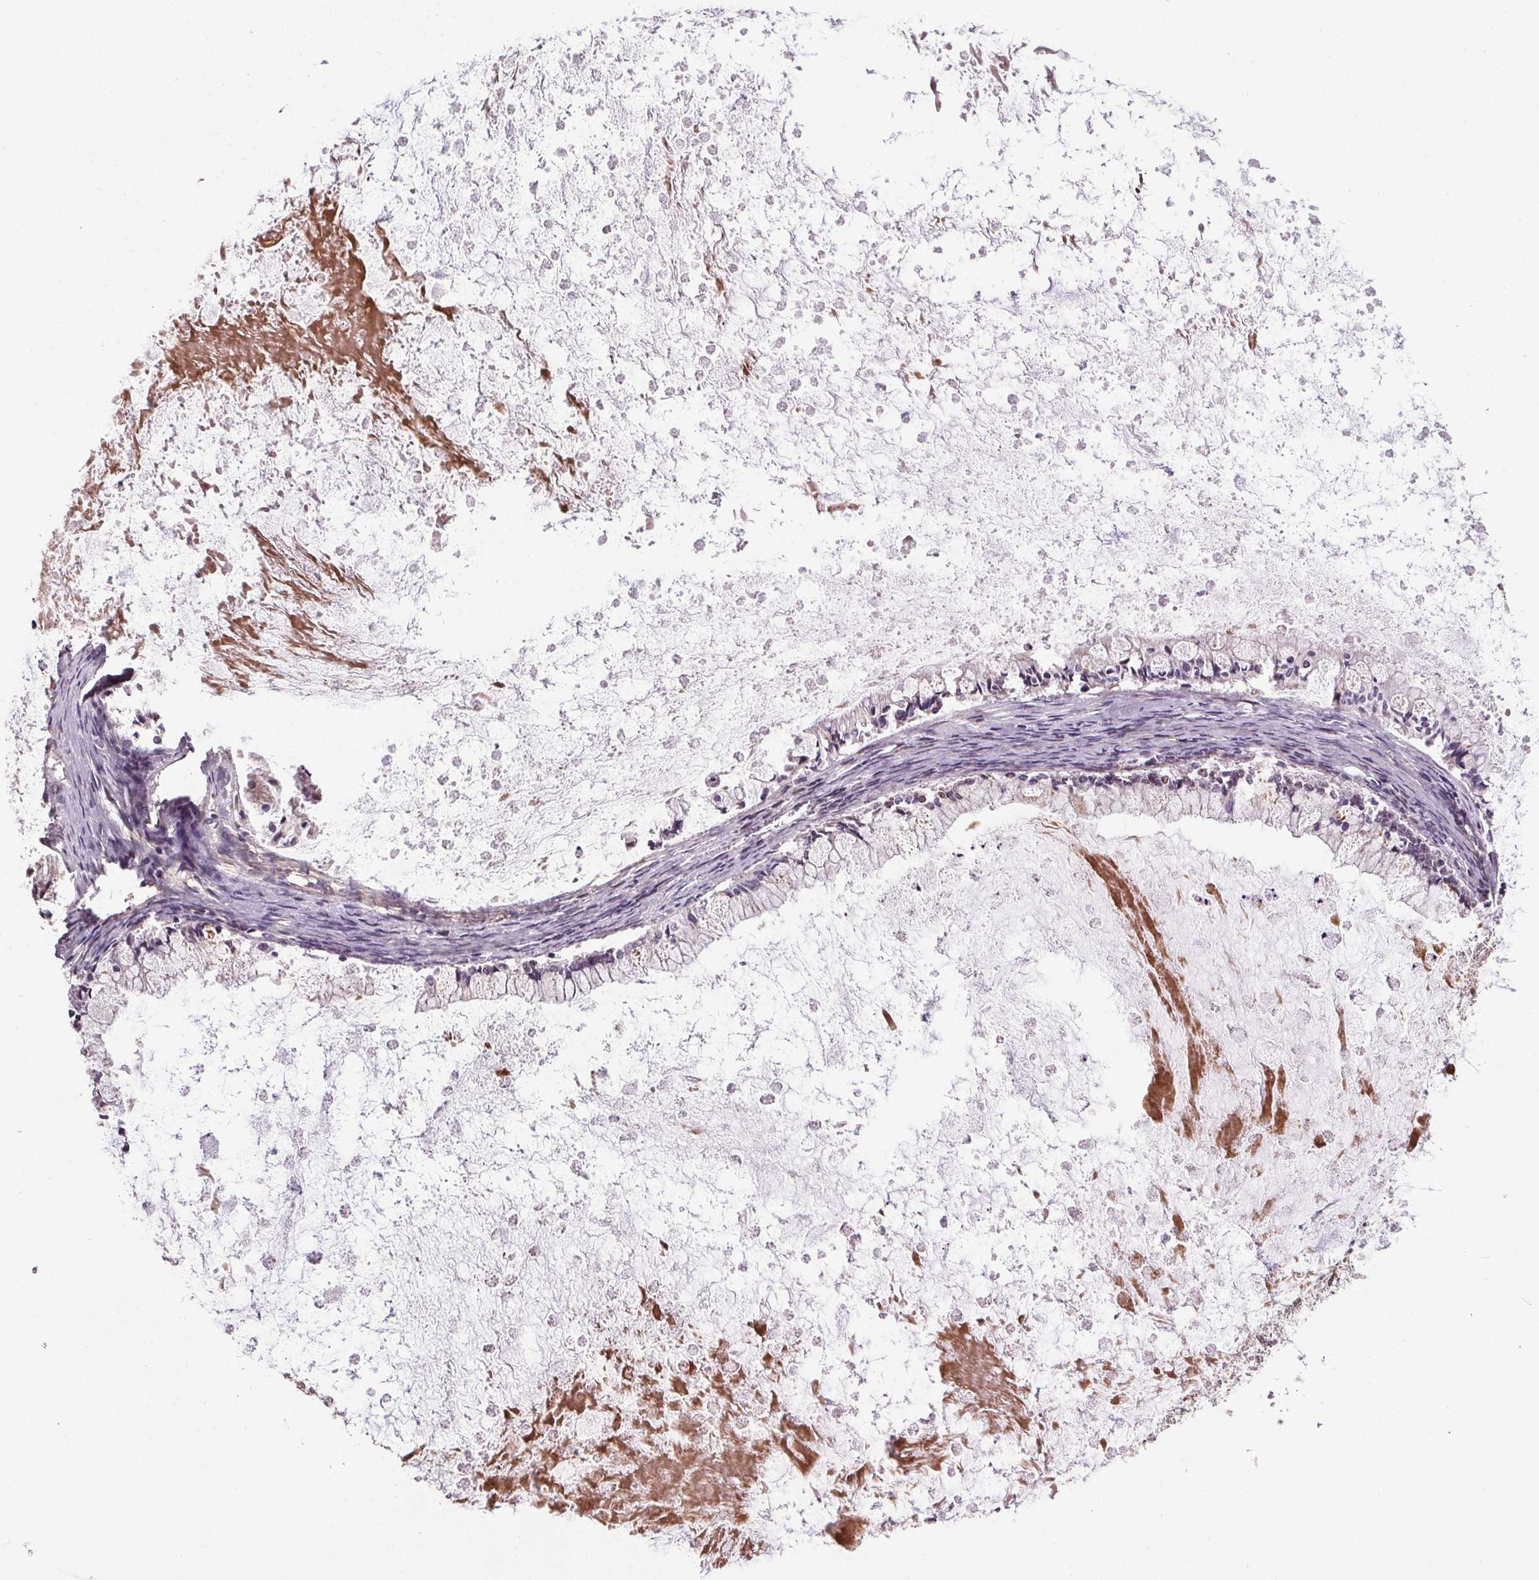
{"staining": {"intensity": "negative", "quantity": "none", "location": "none"}, "tissue": "ovarian cancer", "cell_type": "Tumor cells", "image_type": "cancer", "snomed": [{"axis": "morphology", "description": "Cystadenocarcinoma, mucinous, NOS"}, {"axis": "topography", "description": "Ovary"}], "caption": "High magnification brightfield microscopy of ovarian cancer (mucinous cystadenocarcinoma) stained with DAB (brown) and counterstained with hematoxylin (blue): tumor cells show no significant expression.", "gene": "KIAA0232", "patient": {"sex": "female", "age": 67}}